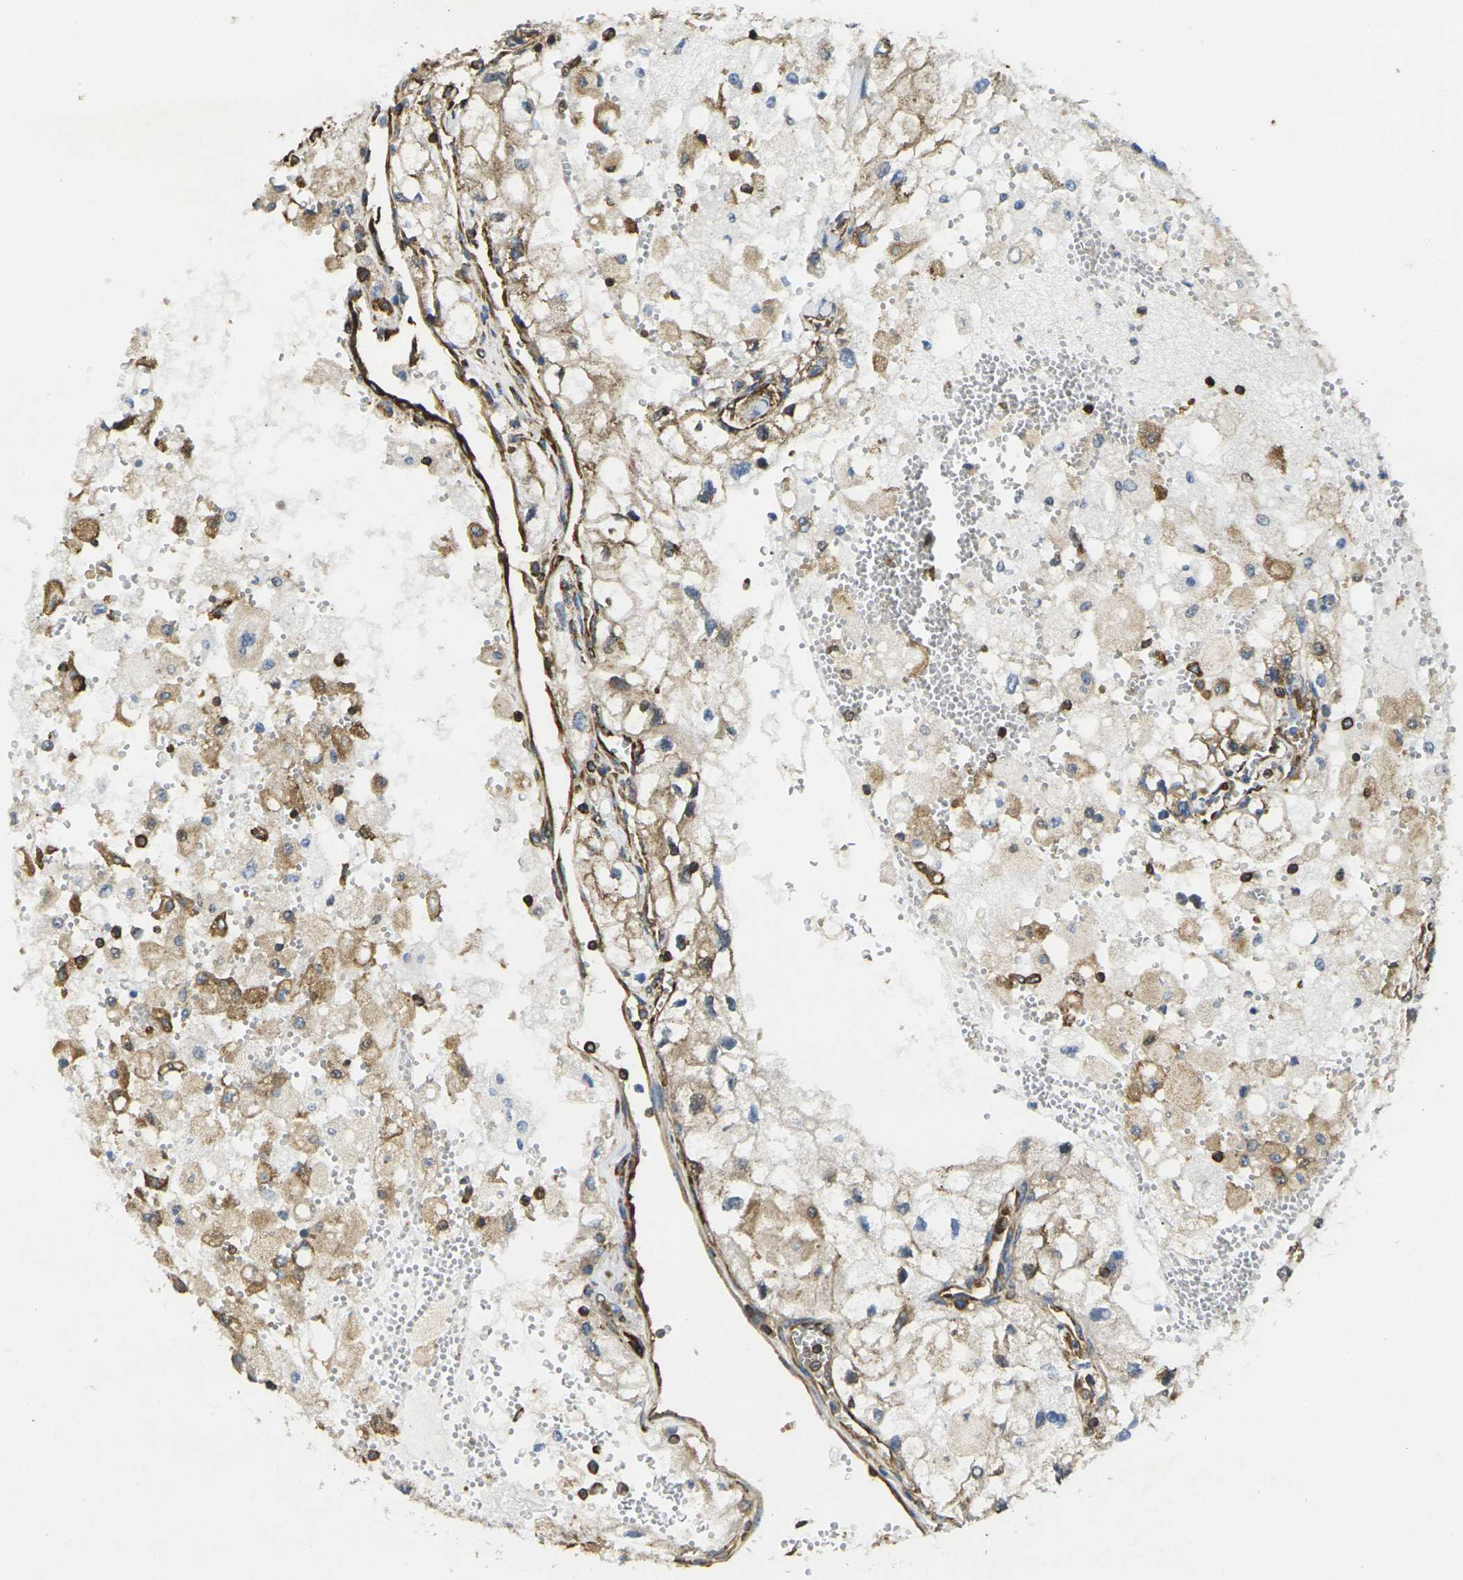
{"staining": {"intensity": "moderate", "quantity": ">75%", "location": "cytoplasmic/membranous"}, "tissue": "renal cancer", "cell_type": "Tumor cells", "image_type": "cancer", "snomed": [{"axis": "morphology", "description": "Adenocarcinoma, NOS"}, {"axis": "topography", "description": "Kidney"}], "caption": "Immunohistochemical staining of adenocarcinoma (renal) shows medium levels of moderate cytoplasmic/membranous staining in approximately >75% of tumor cells. (DAB IHC with brightfield microscopy, high magnification).", "gene": "FAM110D", "patient": {"sex": "female", "age": 70}}